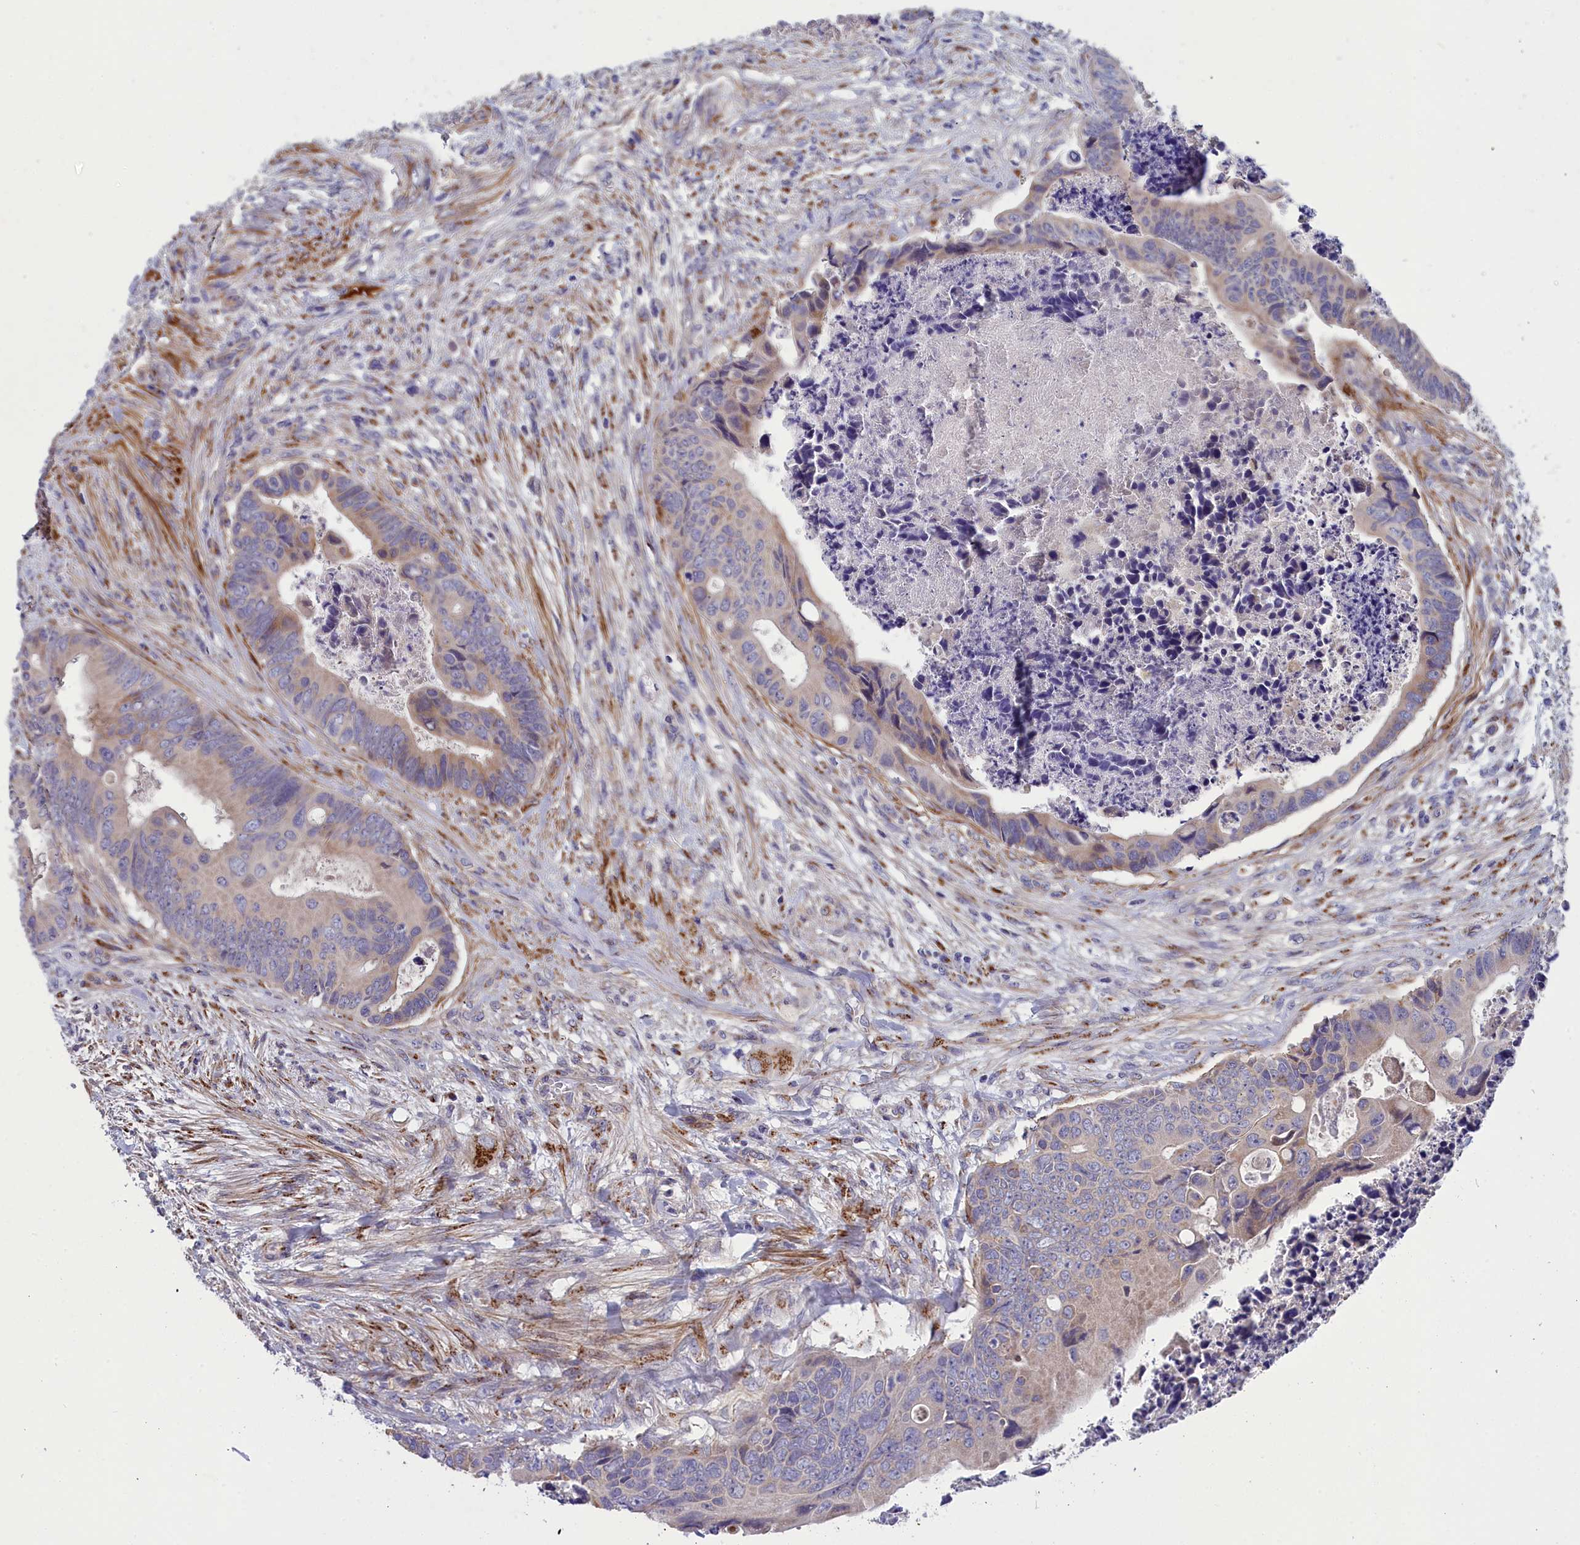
{"staining": {"intensity": "weak", "quantity": "<25%", "location": "cytoplasmic/membranous"}, "tissue": "colorectal cancer", "cell_type": "Tumor cells", "image_type": "cancer", "snomed": [{"axis": "morphology", "description": "Adenocarcinoma, NOS"}, {"axis": "topography", "description": "Rectum"}], "caption": "Immunohistochemistry histopathology image of neoplastic tissue: colorectal adenocarcinoma stained with DAB reveals no significant protein expression in tumor cells.", "gene": "TUBGCP4", "patient": {"sex": "female", "age": 78}}